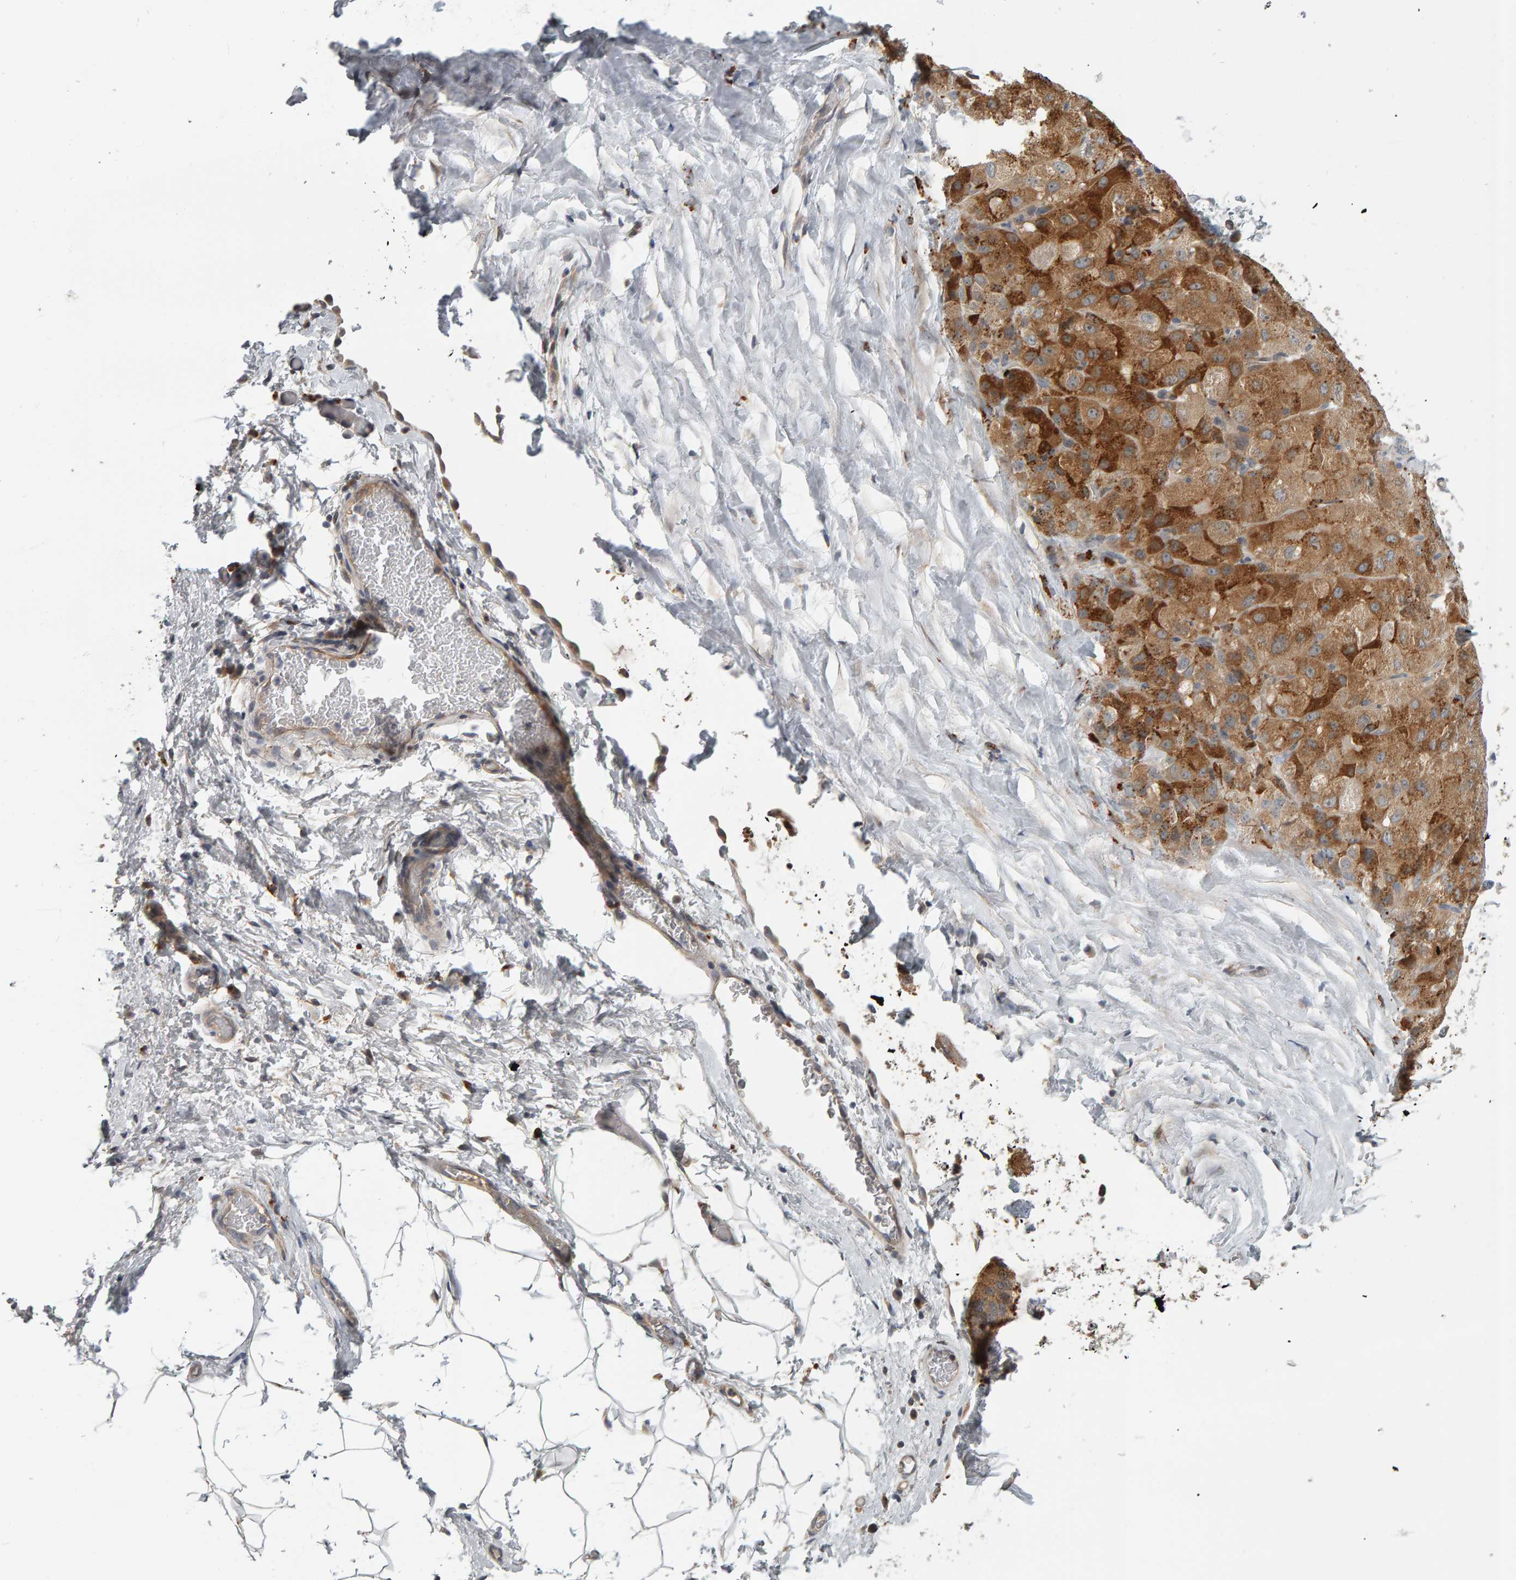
{"staining": {"intensity": "strong", "quantity": ">75%", "location": "cytoplasmic/membranous"}, "tissue": "liver cancer", "cell_type": "Tumor cells", "image_type": "cancer", "snomed": [{"axis": "morphology", "description": "Carcinoma, Hepatocellular, NOS"}, {"axis": "topography", "description": "Liver"}], "caption": "Brown immunohistochemical staining in liver cancer (hepatocellular carcinoma) shows strong cytoplasmic/membranous positivity in approximately >75% of tumor cells.", "gene": "ZNF160", "patient": {"sex": "male", "age": 80}}